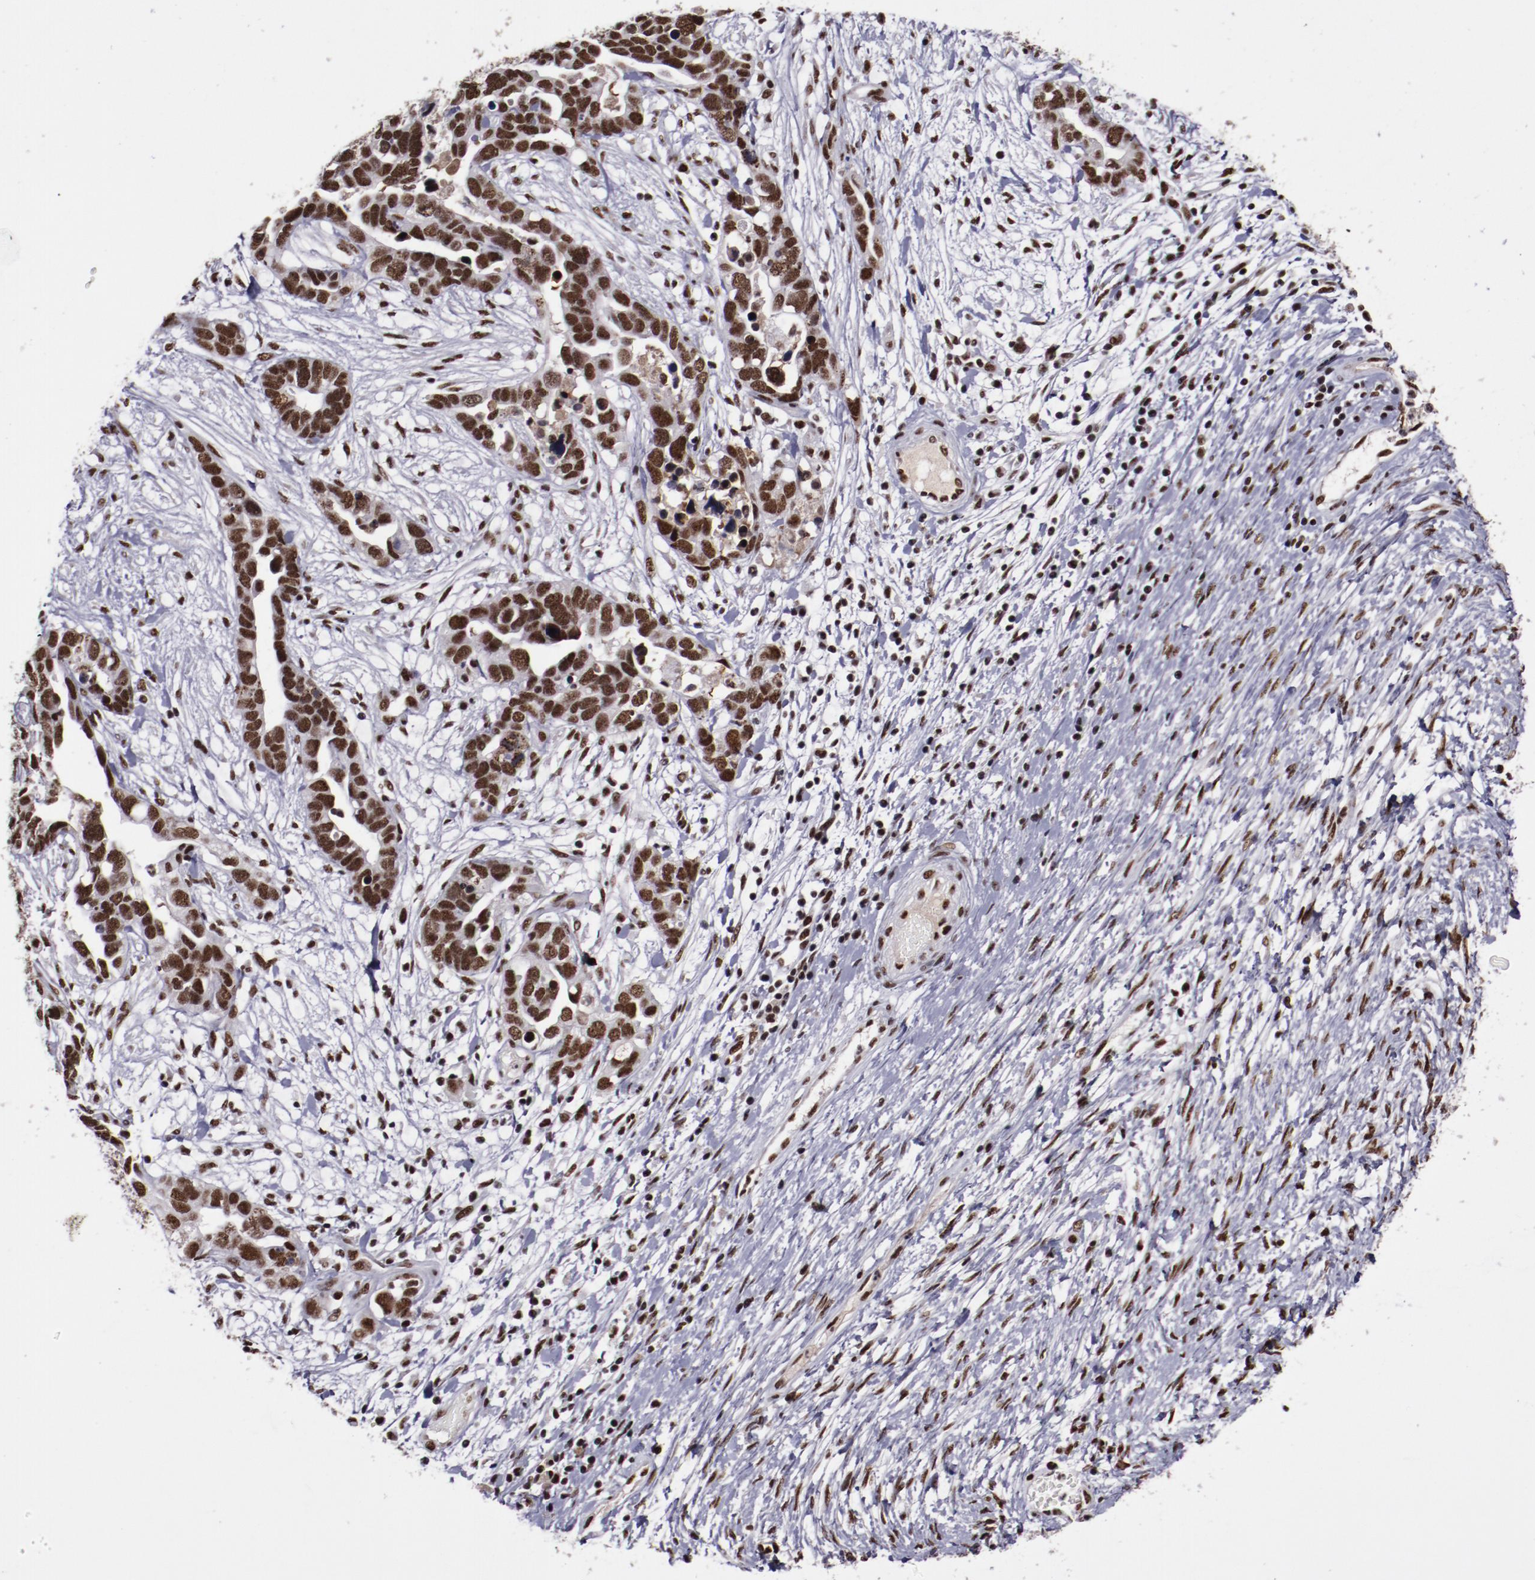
{"staining": {"intensity": "strong", "quantity": ">75%", "location": "nuclear"}, "tissue": "ovarian cancer", "cell_type": "Tumor cells", "image_type": "cancer", "snomed": [{"axis": "morphology", "description": "Cystadenocarcinoma, serous, NOS"}, {"axis": "topography", "description": "Ovary"}], "caption": "Brown immunohistochemical staining in human ovarian serous cystadenocarcinoma exhibits strong nuclear expression in about >75% of tumor cells. The protein is shown in brown color, while the nuclei are stained blue.", "gene": "ERH", "patient": {"sex": "female", "age": 54}}